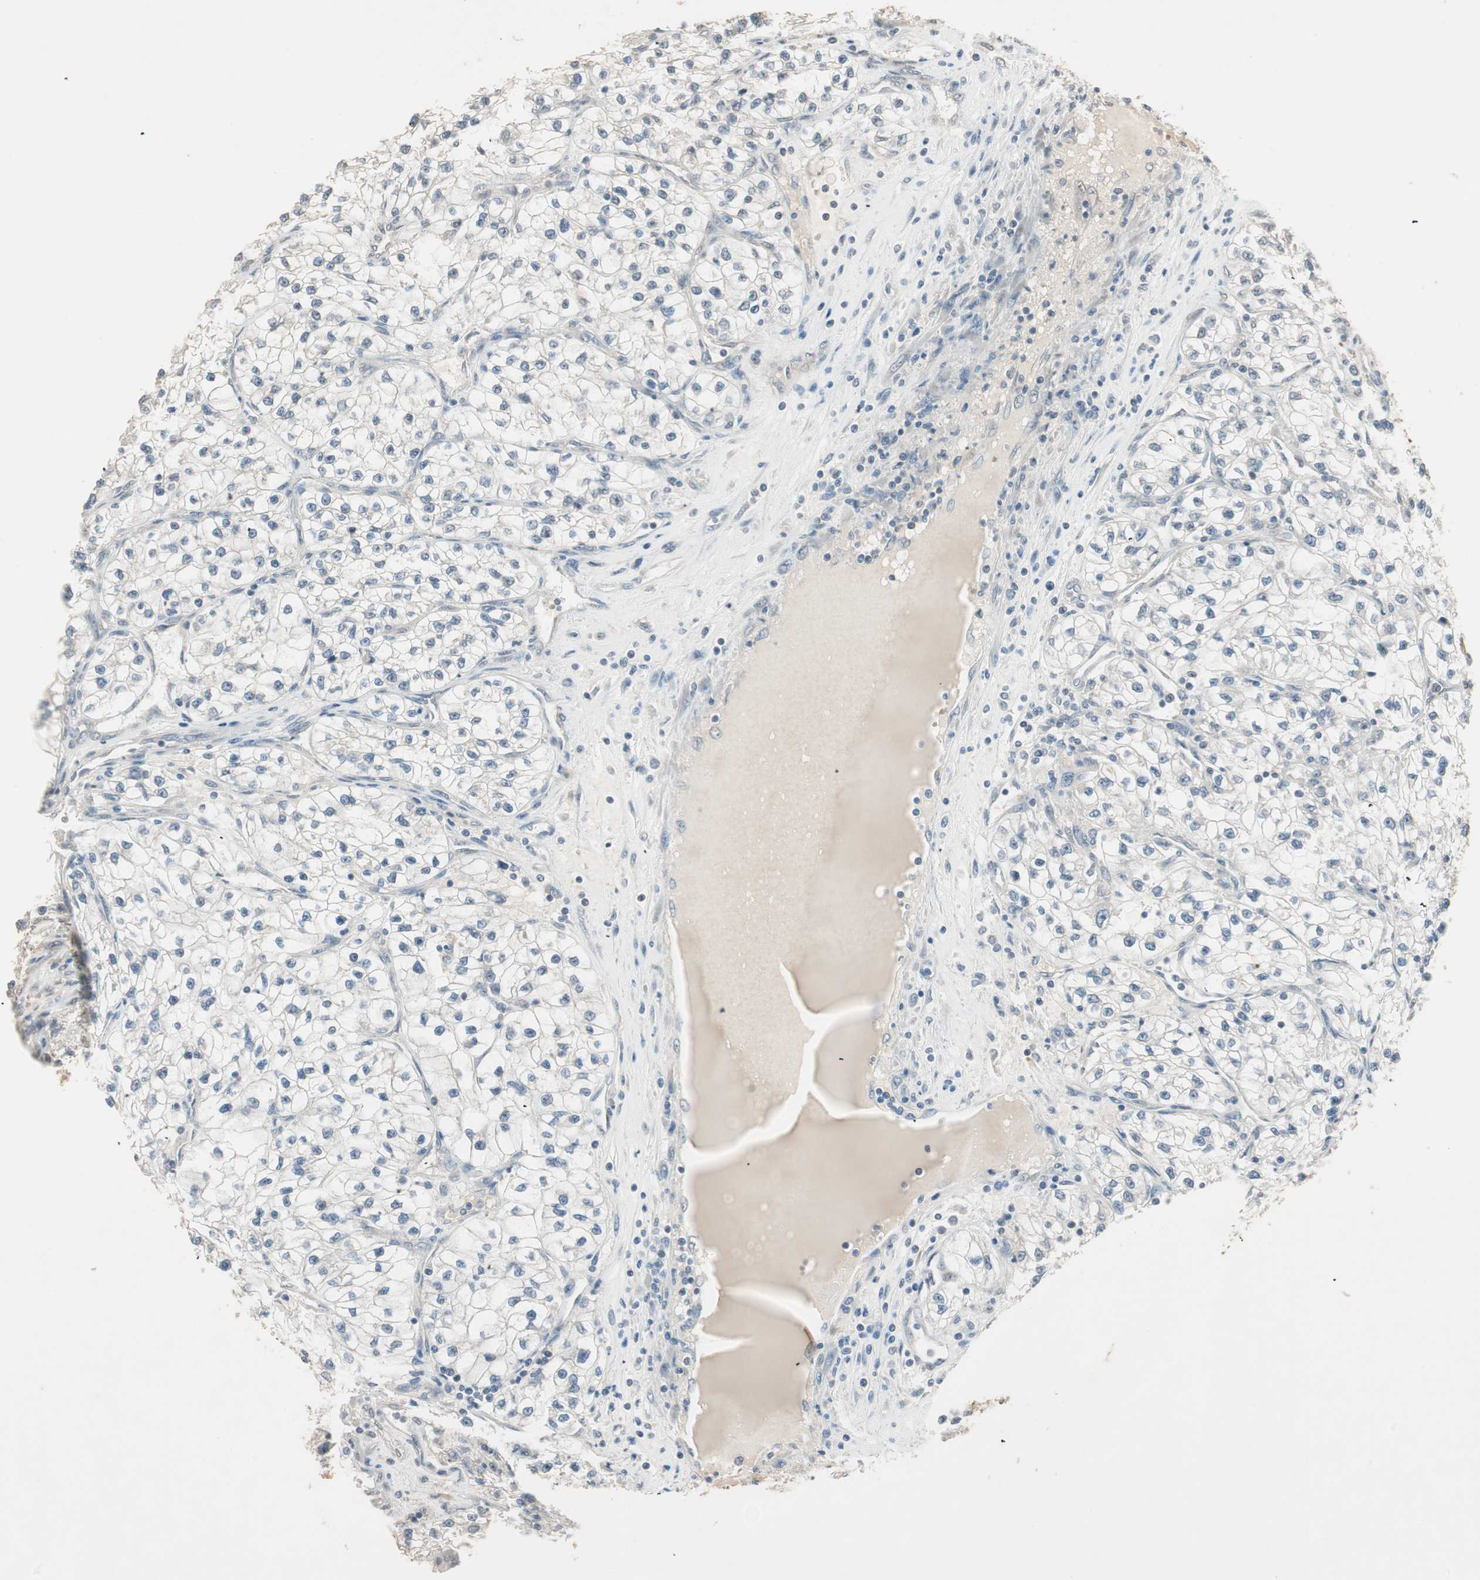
{"staining": {"intensity": "weak", "quantity": "25%-75%", "location": "cytoplasmic/membranous,nuclear"}, "tissue": "renal cancer", "cell_type": "Tumor cells", "image_type": "cancer", "snomed": [{"axis": "morphology", "description": "Adenocarcinoma, NOS"}, {"axis": "topography", "description": "Kidney"}], "caption": "Human renal adenocarcinoma stained with a protein marker shows weak staining in tumor cells.", "gene": "USP5", "patient": {"sex": "female", "age": 57}}